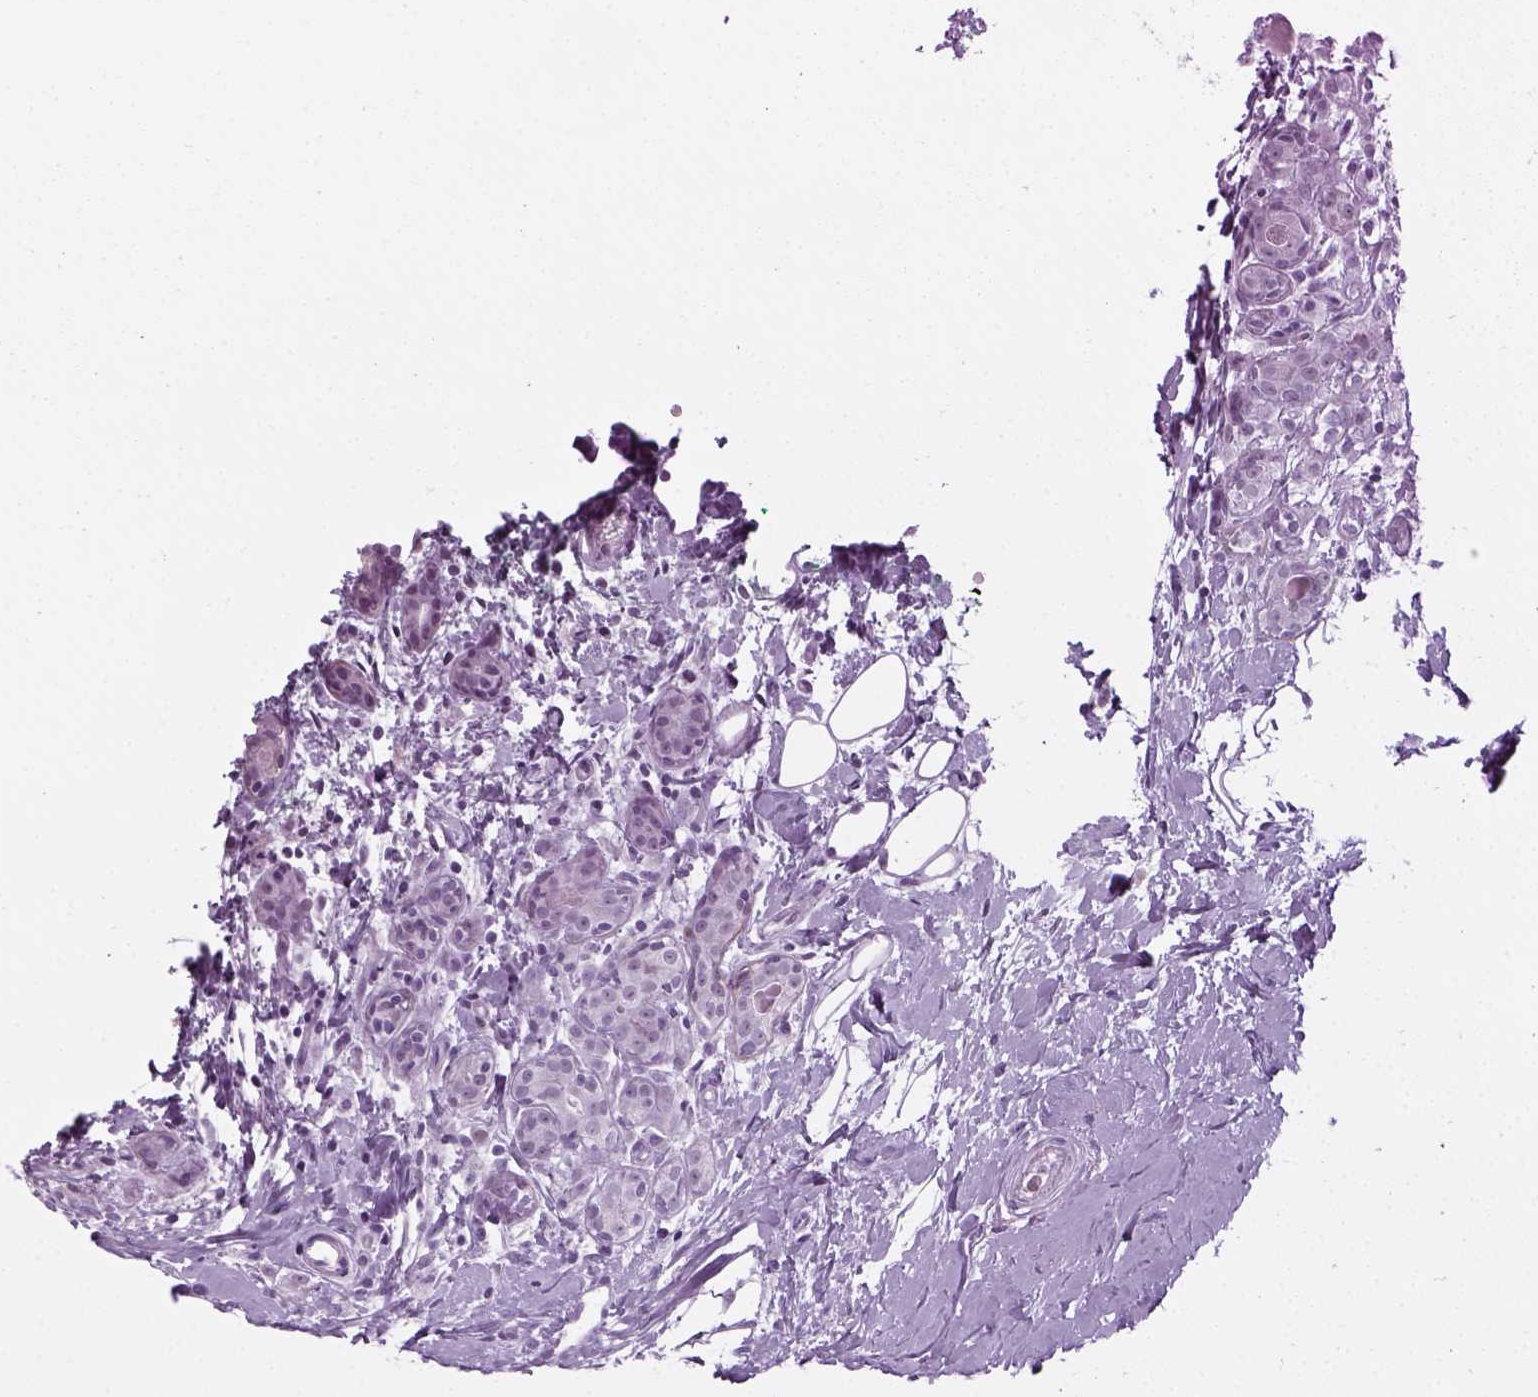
{"staining": {"intensity": "negative", "quantity": "none", "location": "none"}, "tissue": "breast cancer", "cell_type": "Tumor cells", "image_type": "cancer", "snomed": [{"axis": "morphology", "description": "Duct carcinoma"}, {"axis": "topography", "description": "Breast"}], "caption": "This is a photomicrograph of immunohistochemistry staining of breast intraductal carcinoma, which shows no expression in tumor cells.", "gene": "KRT75", "patient": {"sex": "female", "age": 43}}